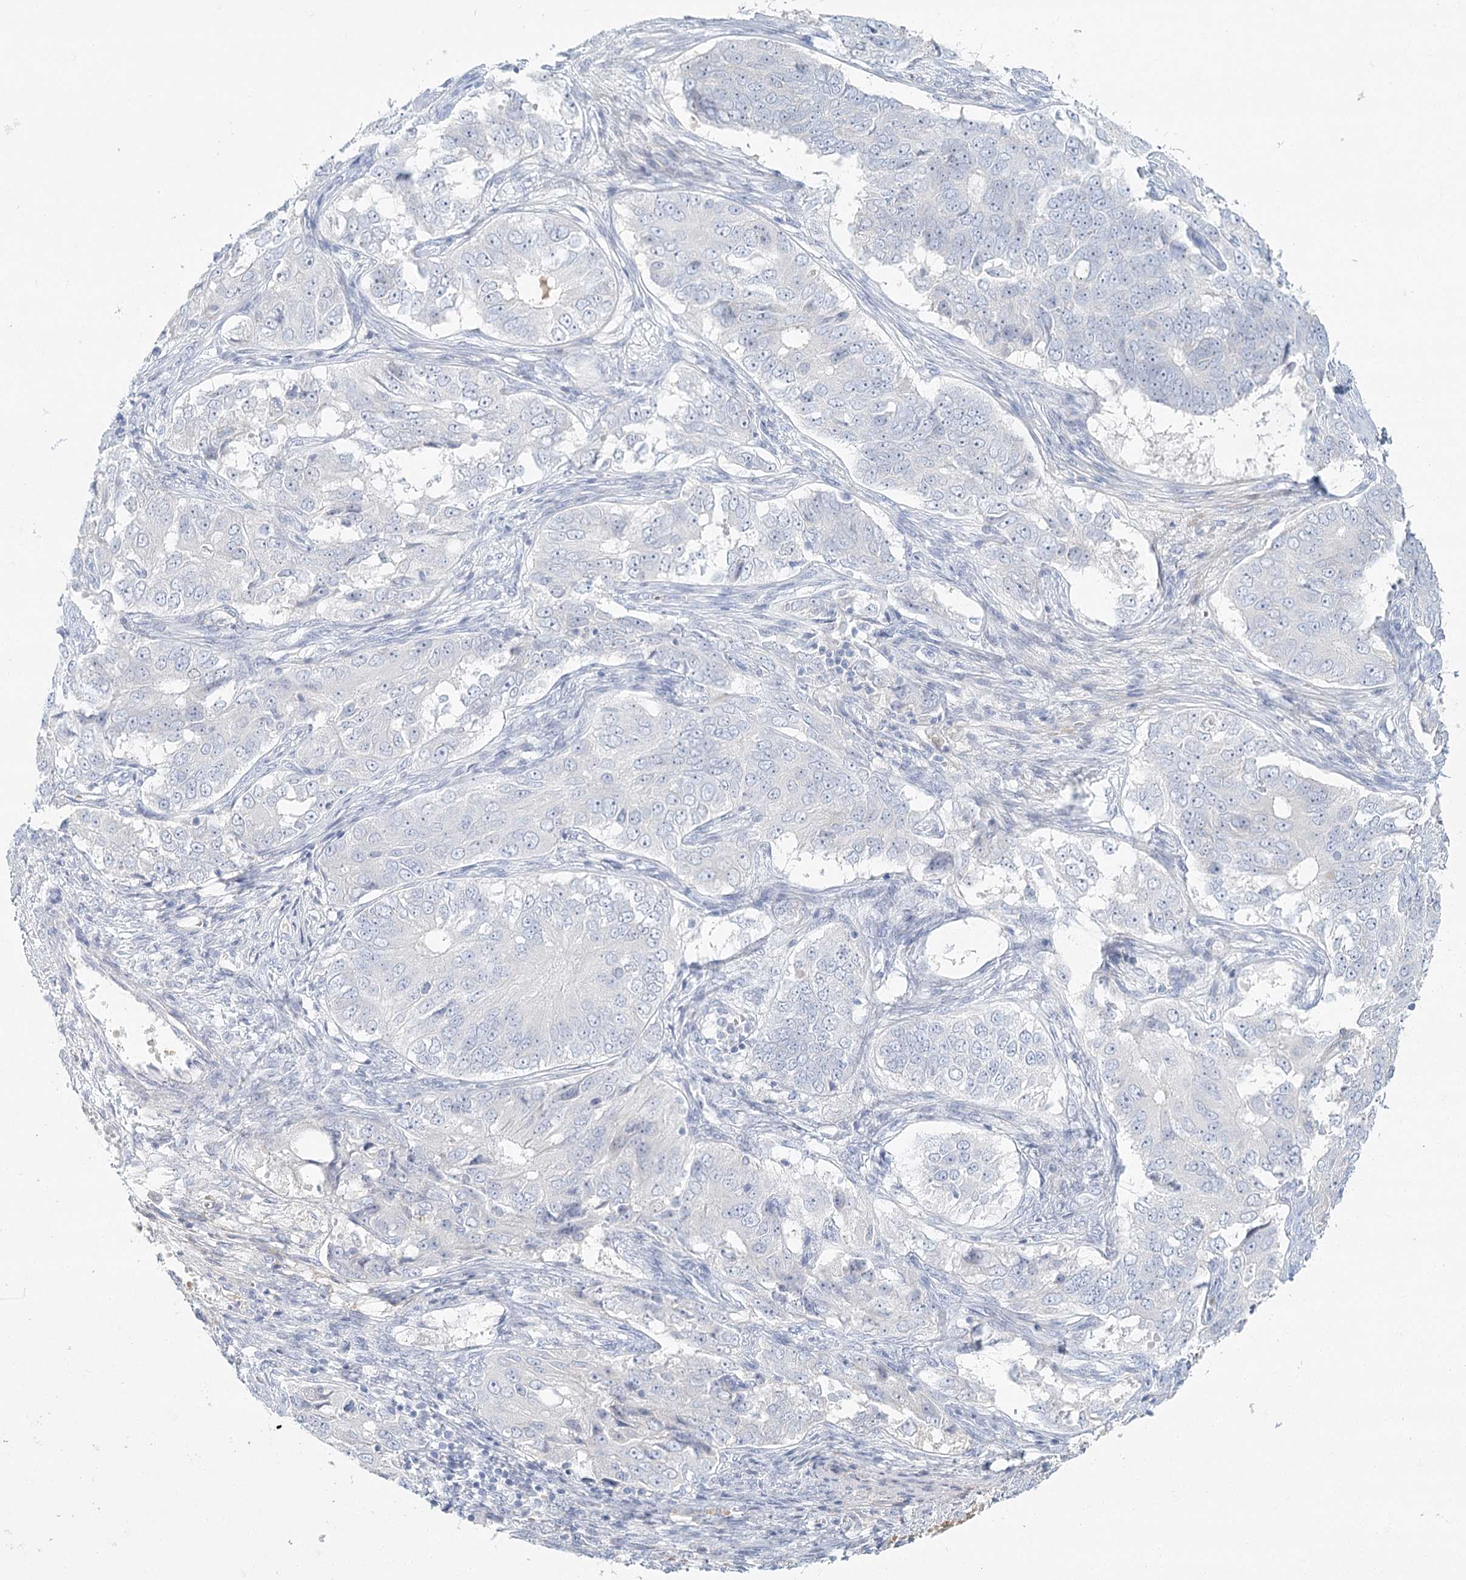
{"staining": {"intensity": "negative", "quantity": "none", "location": "none"}, "tissue": "ovarian cancer", "cell_type": "Tumor cells", "image_type": "cancer", "snomed": [{"axis": "morphology", "description": "Carcinoma, endometroid"}, {"axis": "topography", "description": "Ovary"}], "caption": "Human ovarian cancer (endometroid carcinoma) stained for a protein using IHC exhibits no positivity in tumor cells.", "gene": "DMGDH", "patient": {"sex": "female", "age": 51}}